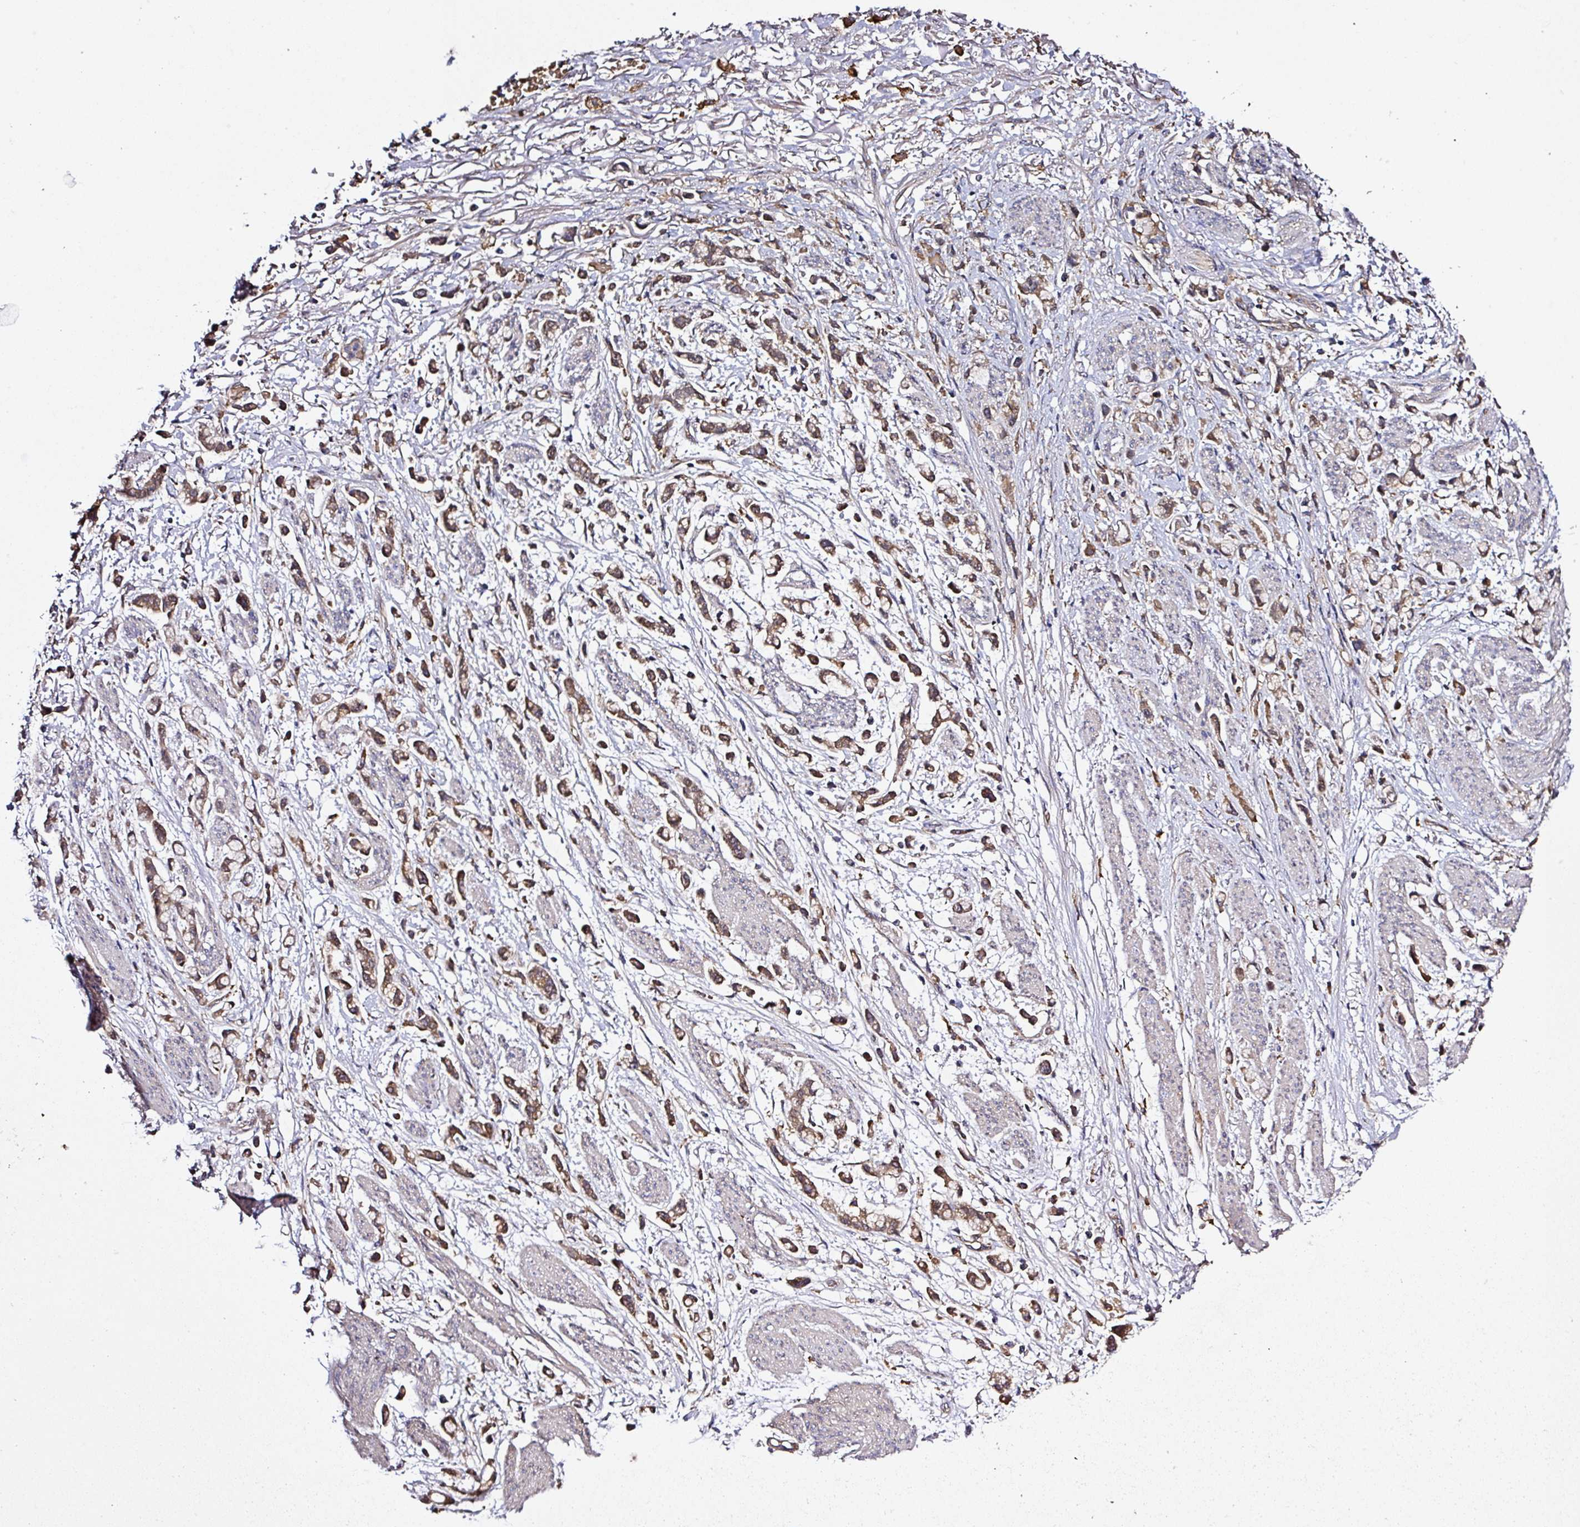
{"staining": {"intensity": "moderate", "quantity": ">75%", "location": "cytoplasmic/membranous"}, "tissue": "stomach cancer", "cell_type": "Tumor cells", "image_type": "cancer", "snomed": [{"axis": "morphology", "description": "Adenocarcinoma, NOS"}, {"axis": "topography", "description": "Stomach"}], "caption": "Immunohistochemical staining of human stomach adenocarcinoma displays medium levels of moderate cytoplasmic/membranous protein staining in about >75% of tumor cells. The protein of interest is stained brown, and the nuclei are stained in blue (DAB IHC with brightfield microscopy, high magnification).", "gene": "ZNF513", "patient": {"sex": "female", "age": 81}}